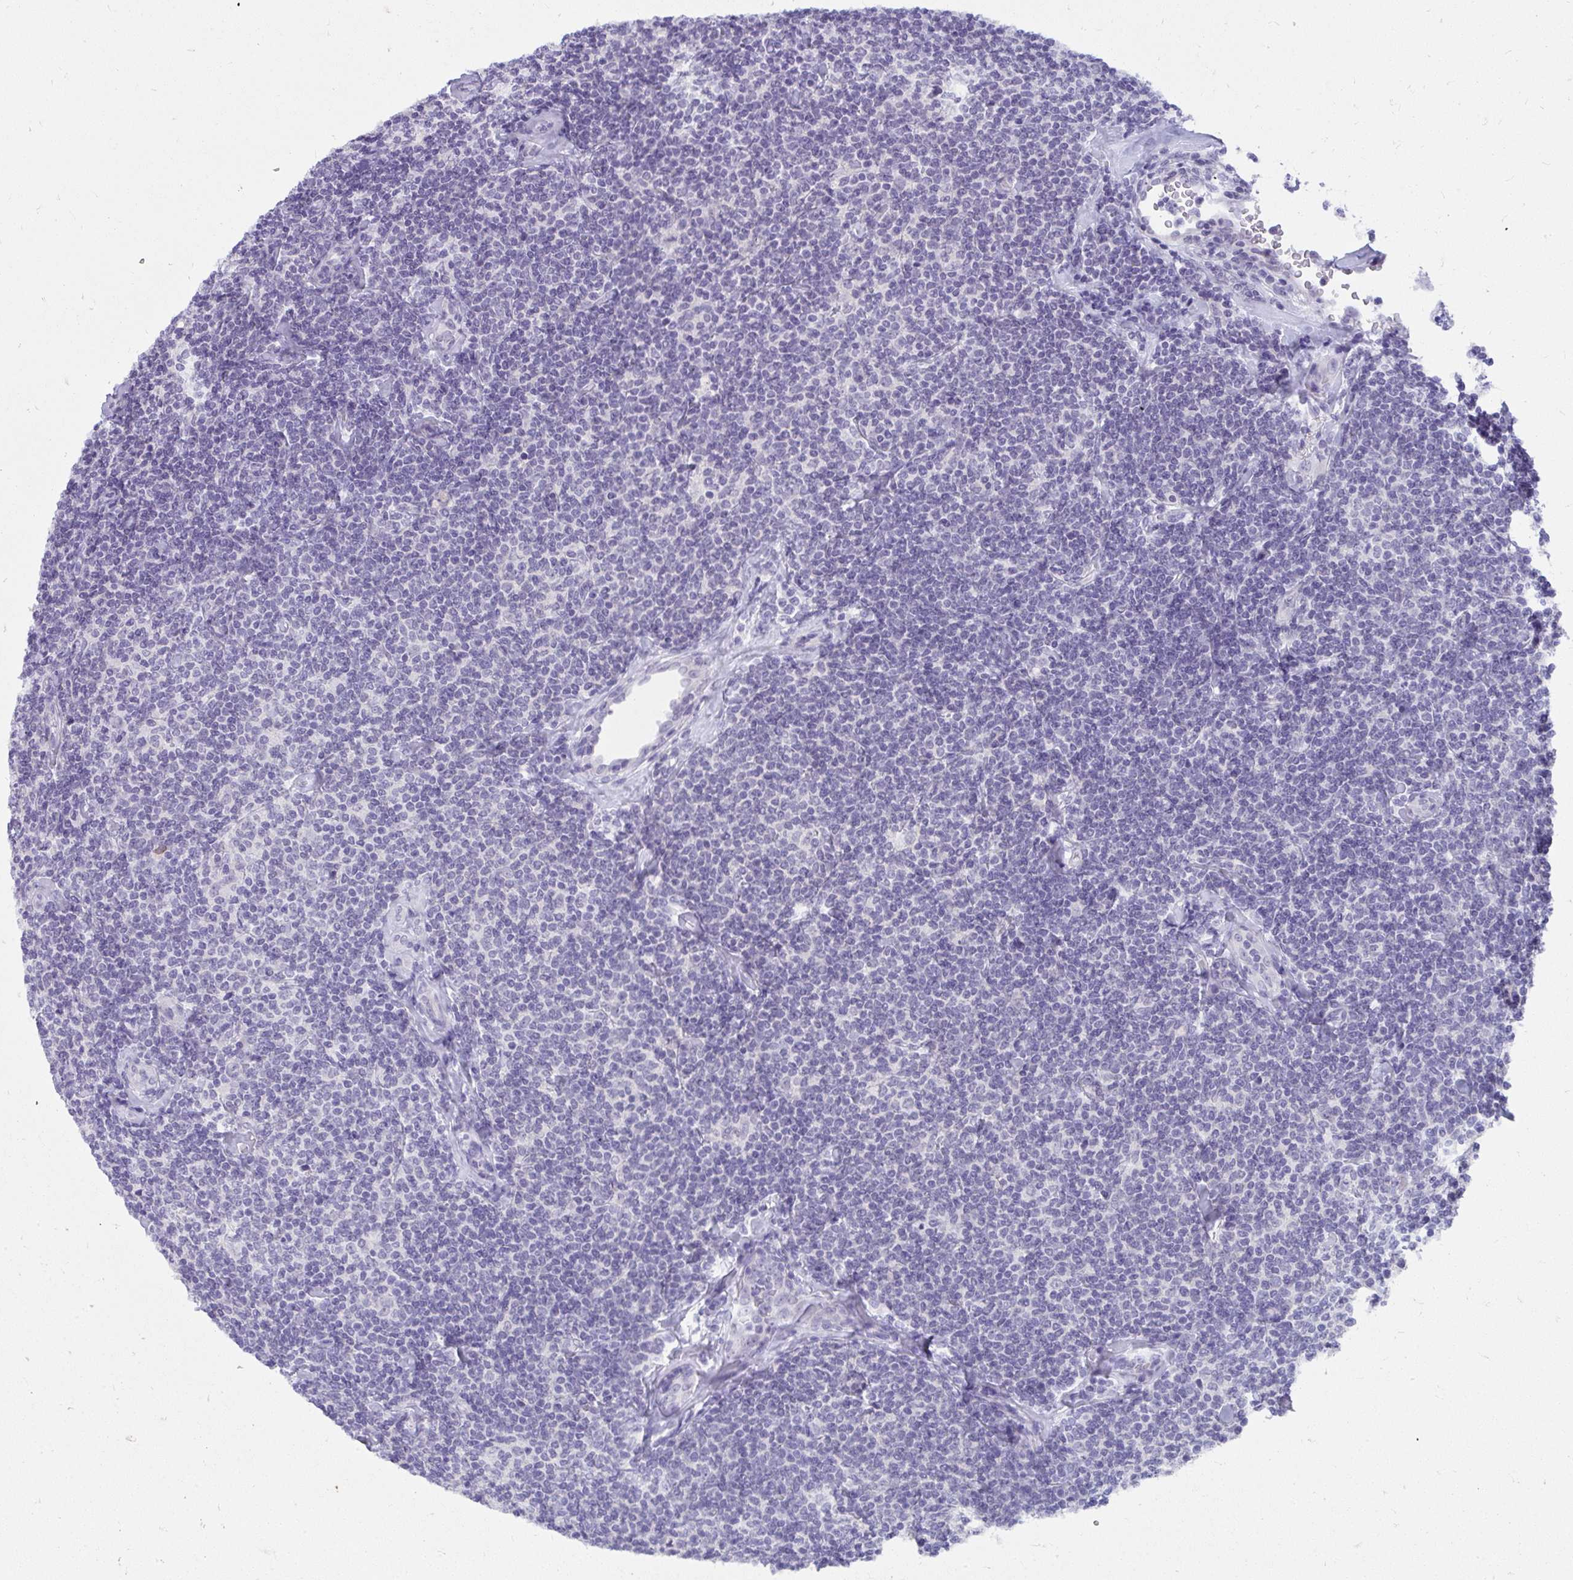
{"staining": {"intensity": "negative", "quantity": "none", "location": "none"}, "tissue": "lymphoma", "cell_type": "Tumor cells", "image_type": "cancer", "snomed": [{"axis": "morphology", "description": "Malignant lymphoma, non-Hodgkin's type, Low grade"}, {"axis": "topography", "description": "Lymph node"}], "caption": "This is a photomicrograph of IHC staining of low-grade malignant lymphoma, non-Hodgkin's type, which shows no expression in tumor cells.", "gene": "UGT3A2", "patient": {"sex": "female", "age": 56}}